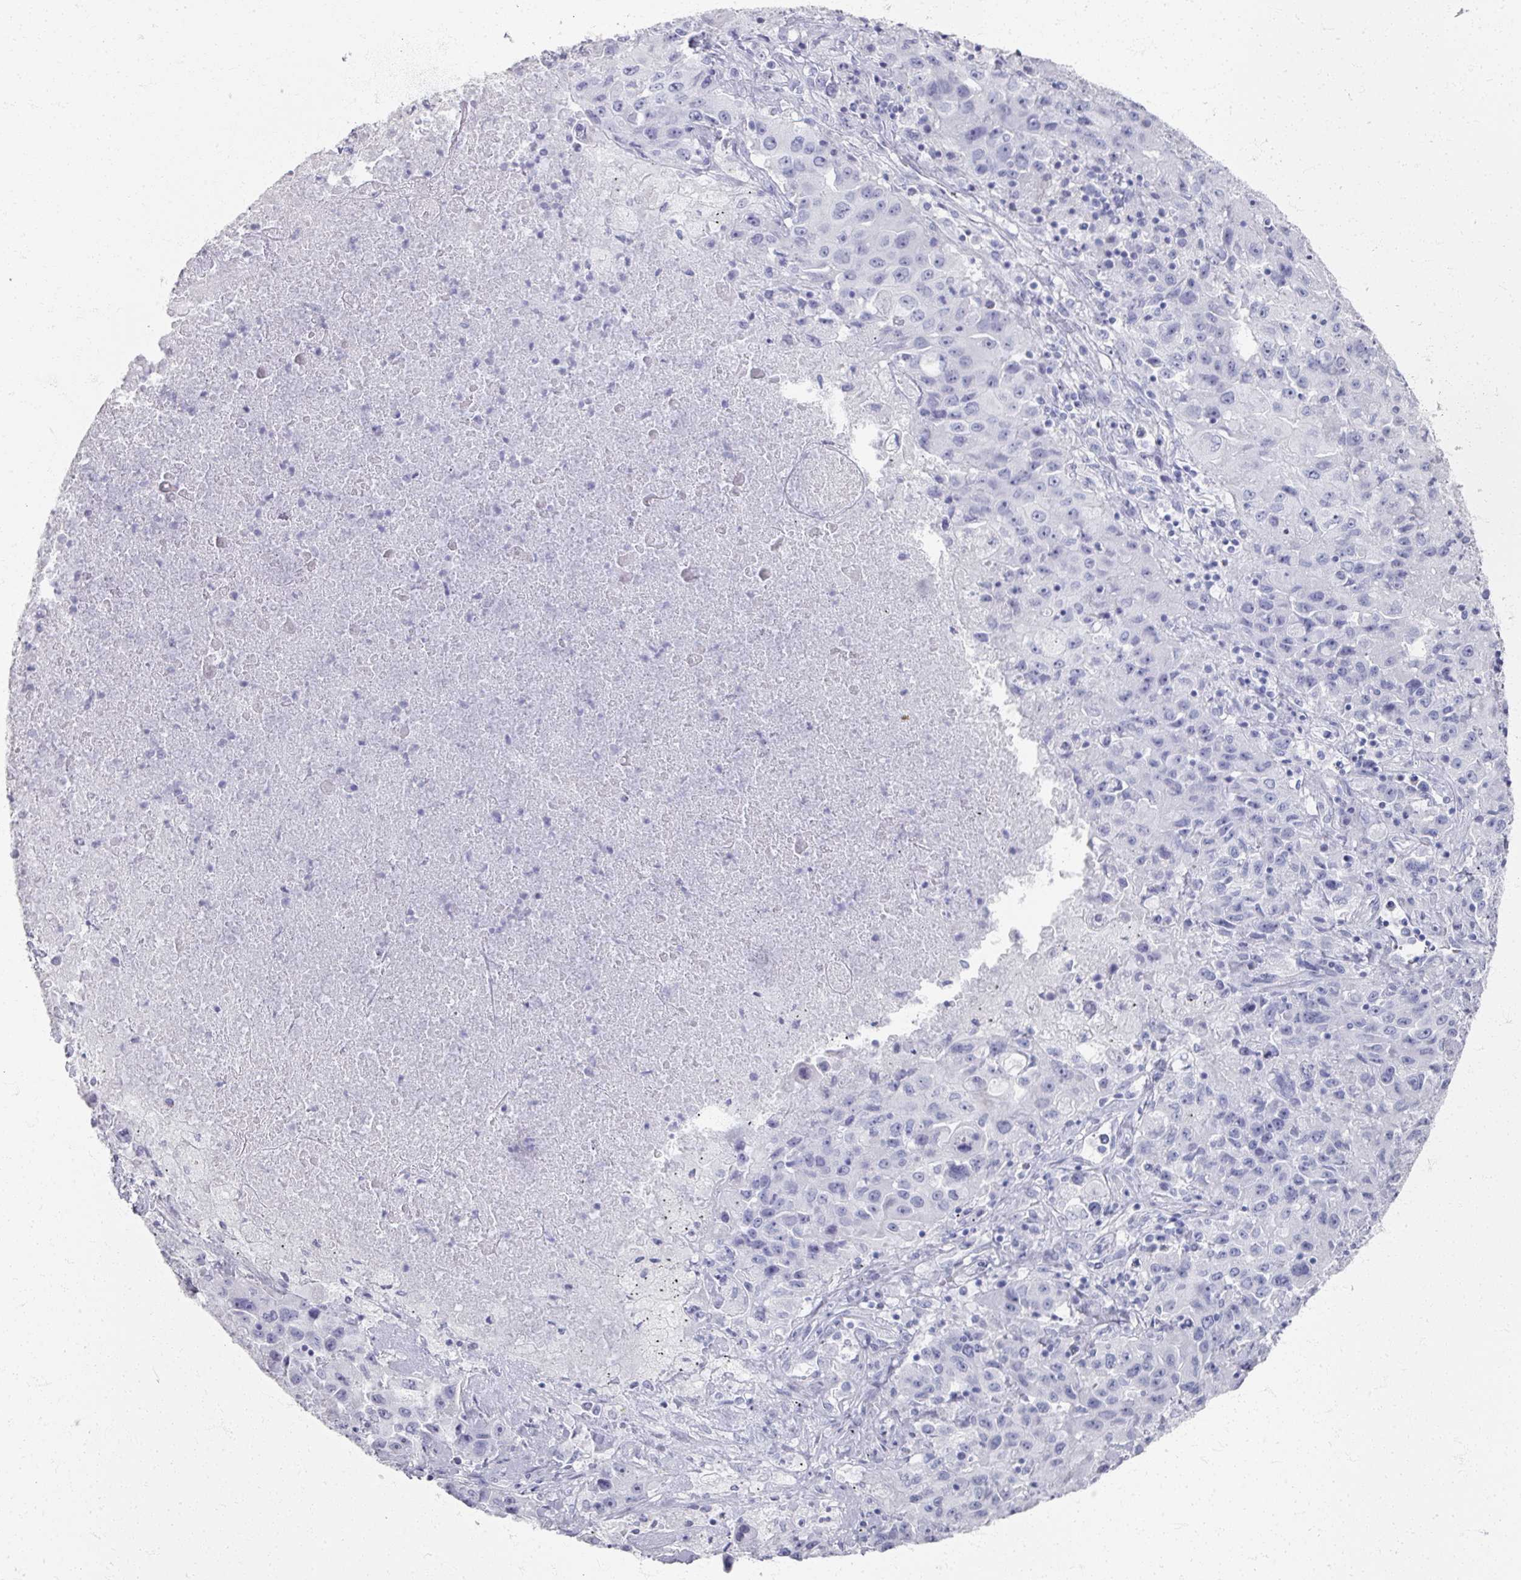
{"staining": {"intensity": "negative", "quantity": "none", "location": "none"}, "tissue": "lung cancer", "cell_type": "Tumor cells", "image_type": "cancer", "snomed": [{"axis": "morphology", "description": "Squamous cell carcinoma, NOS"}, {"axis": "topography", "description": "Lung"}], "caption": "Immunohistochemistry of human squamous cell carcinoma (lung) shows no staining in tumor cells.", "gene": "PSKH1", "patient": {"sex": "male", "age": 63}}